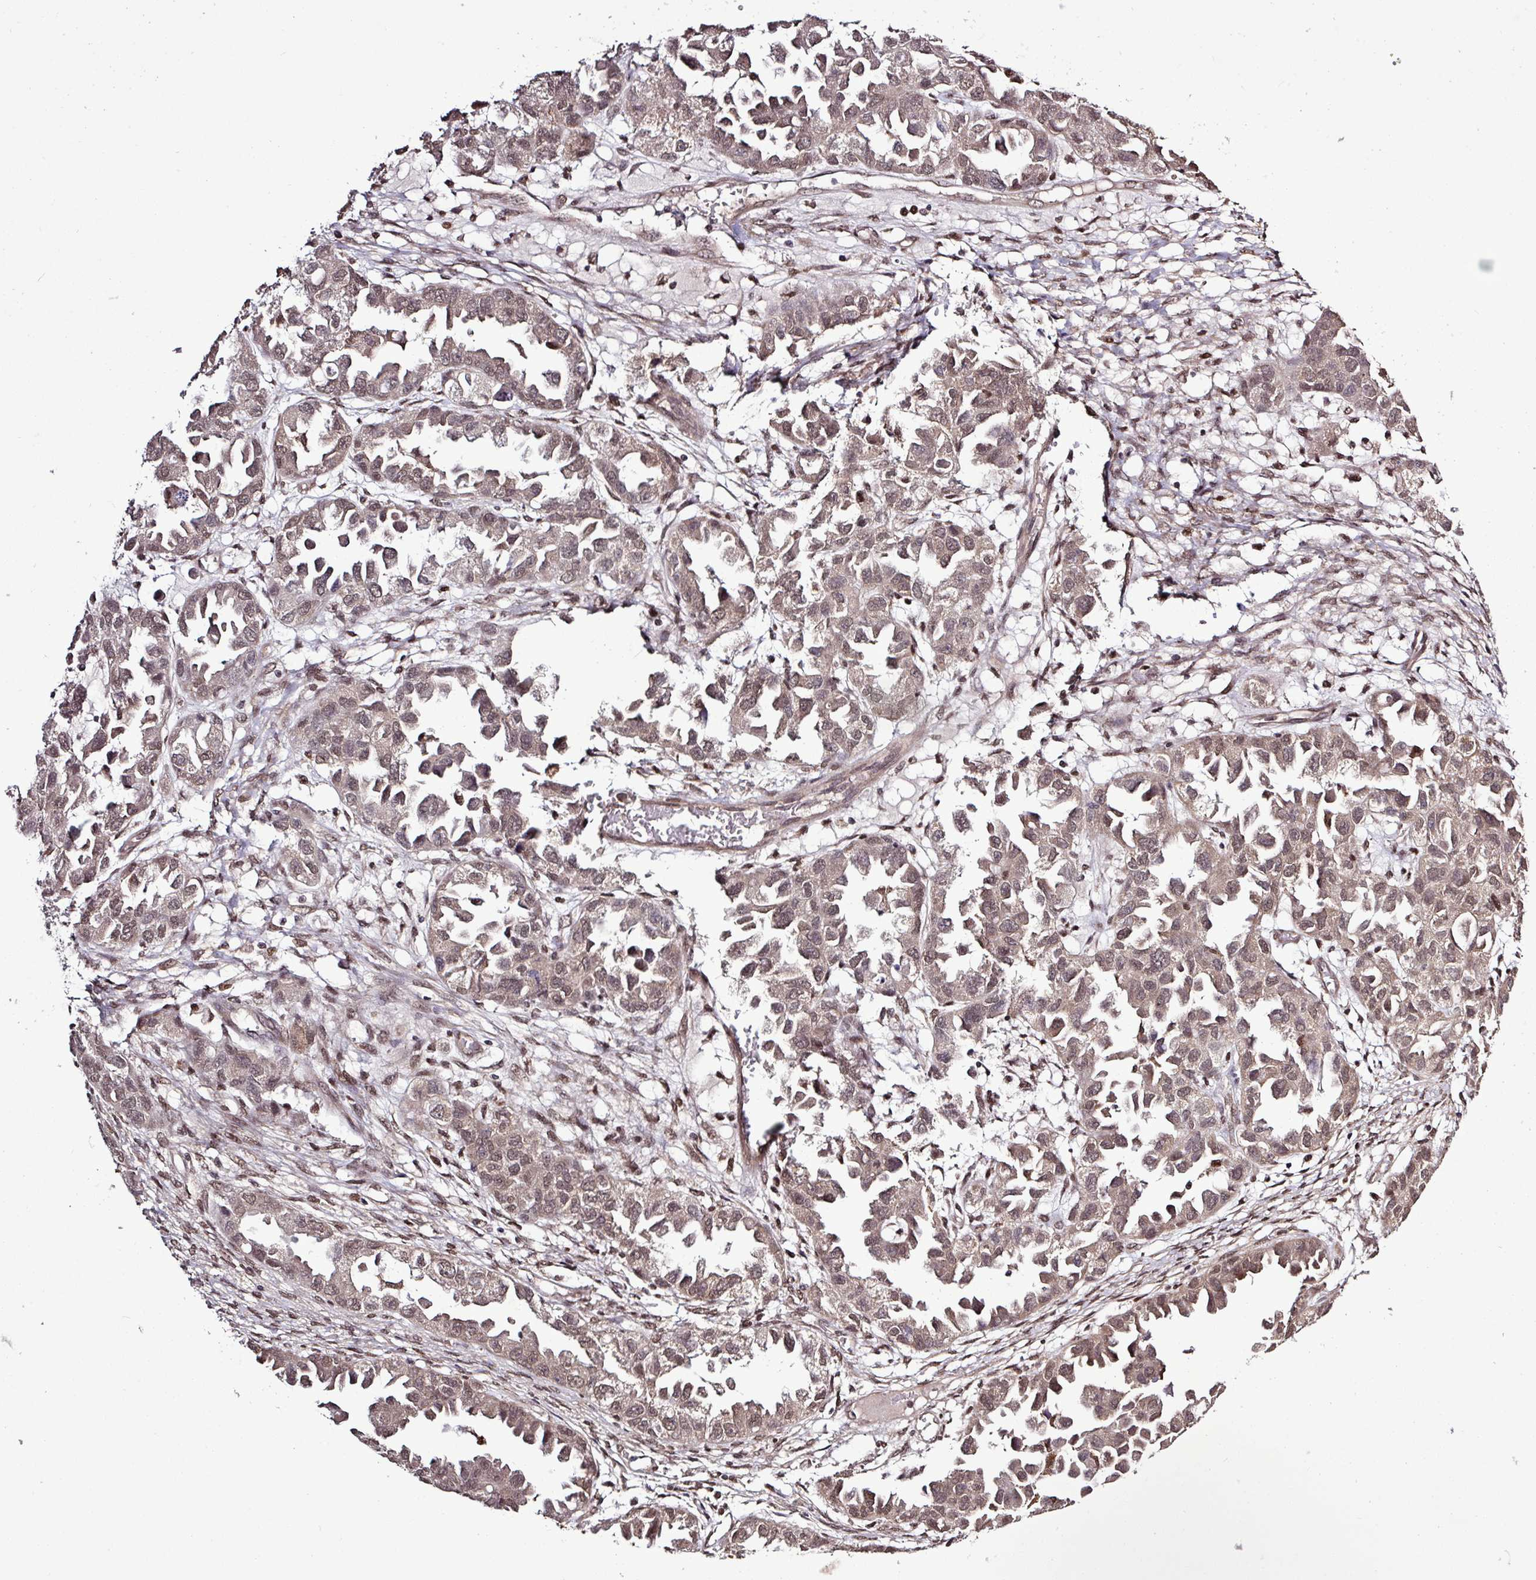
{"staining": {"intensity": "weak", "quantity": ">75%", "location": "cytoplasmic/membranous,nuclear"}, "tissue": "ovarian cancer", "cell_type": "Tumor cells", "image_type": "cancer", "snomed": [{"axis": "morphology", "description": "Cystadenocarcinoma, serous, NOS"}, {"axis": "topography", "description": "Ovary"}], "caption": "Protein analysis of ovarian cancer tissue exhibits weak cytoplasmic/membranous and nuclear expression in approximately >75% of tumor cells.", "gene": "SKIC2", "patient": {"sex": "female", "age": 84}}